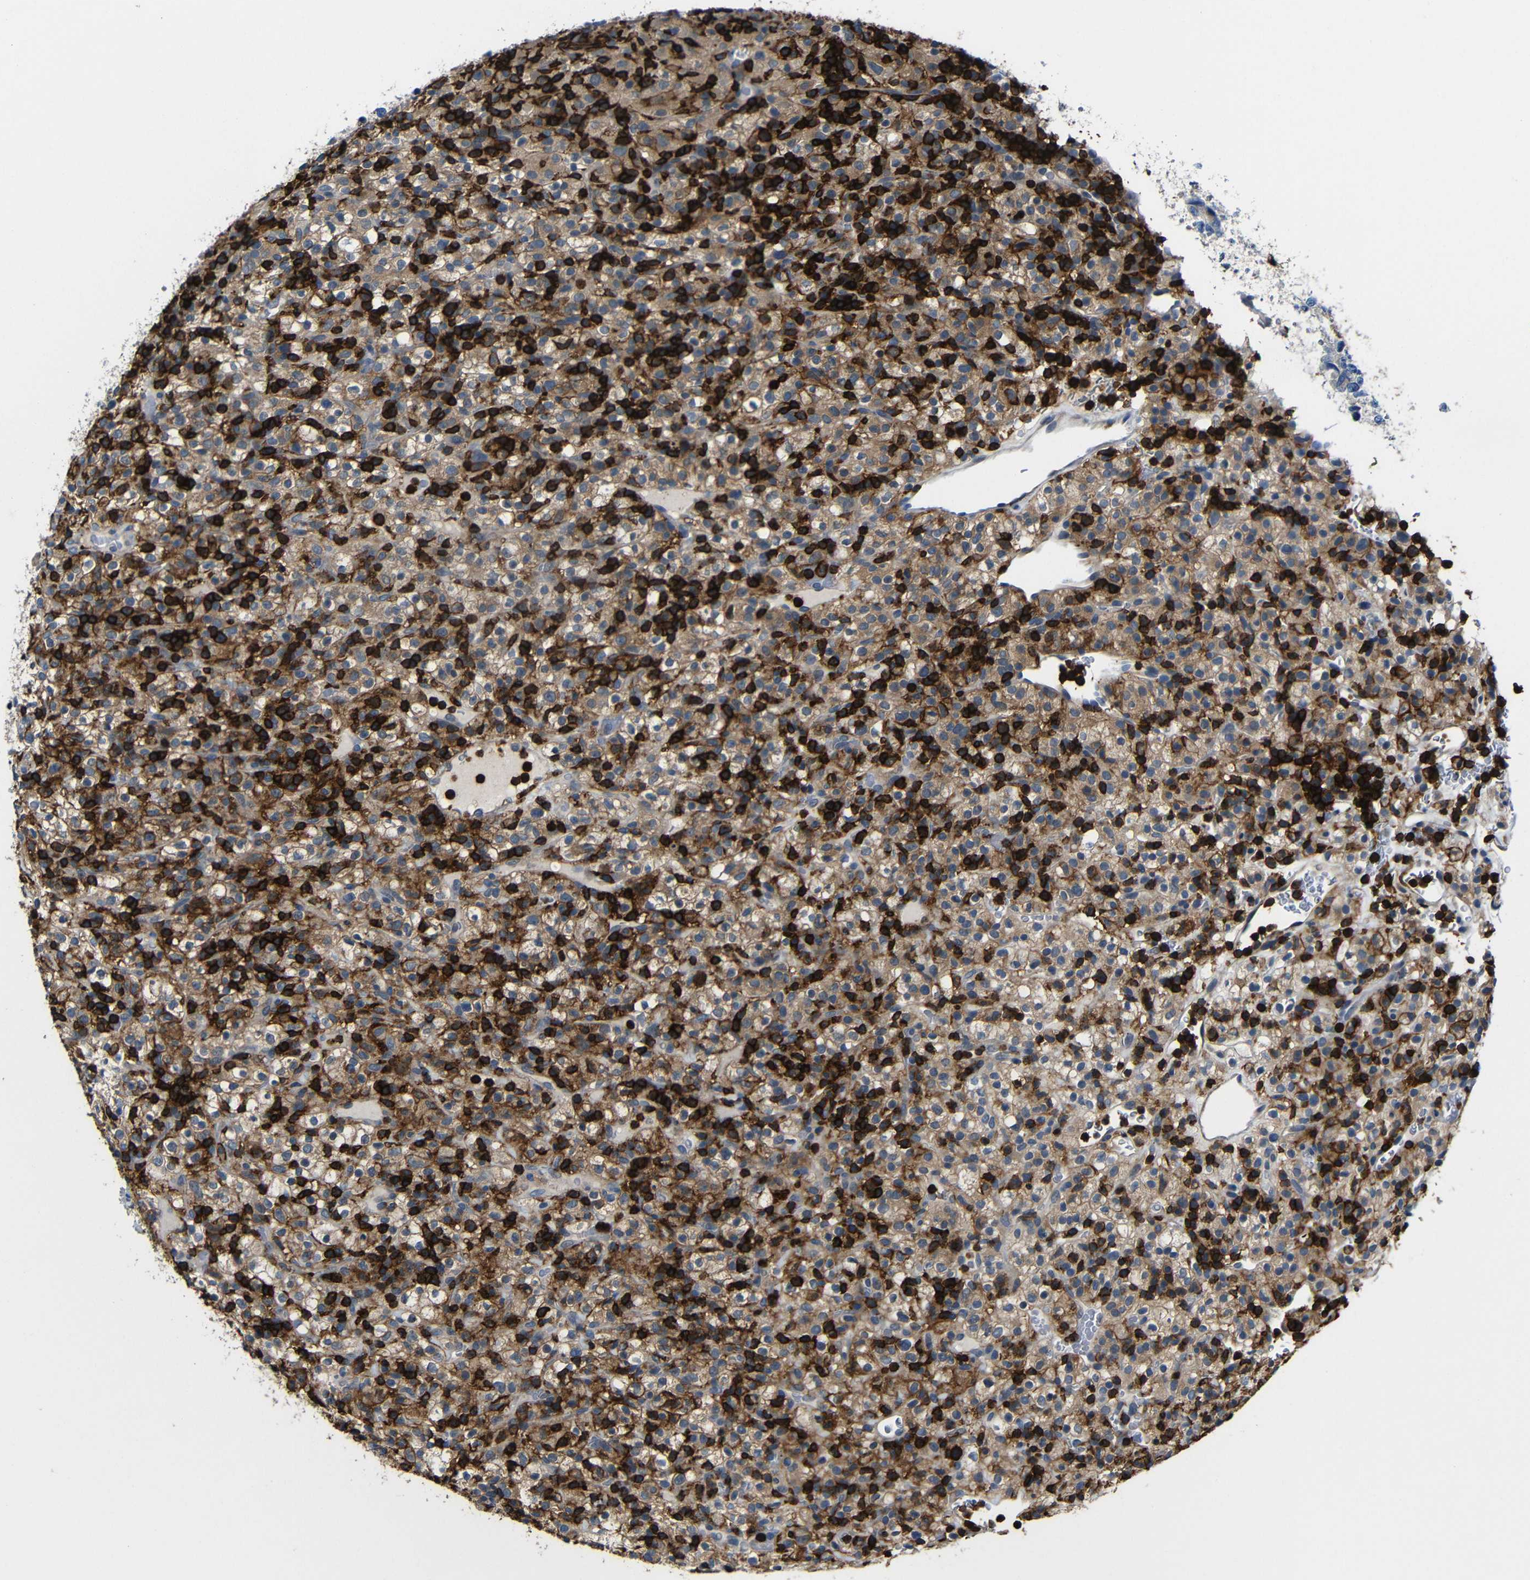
{"staining": {"intensity": "moderate", "quantity": ">75%", "location": "cytoplasmic/membranous"}, "tissue": "renal cancer", "cell_type": "Tumor cells", "image_type": "cancer", "snomed": [{"axis": "morphology", "description": "Normal tissue, NOS"}, {"axis": "morphology", "description": "Adenocarcinoma, NOS"}, {"axis": "topography", "description": "Kidney"}], "caption": "Renal adenocarcinoma stained with a protein marker displays moderate staining in tumor cells.", "gene": "P2RY12", "patient": {"sex": "female", "age": 72}}